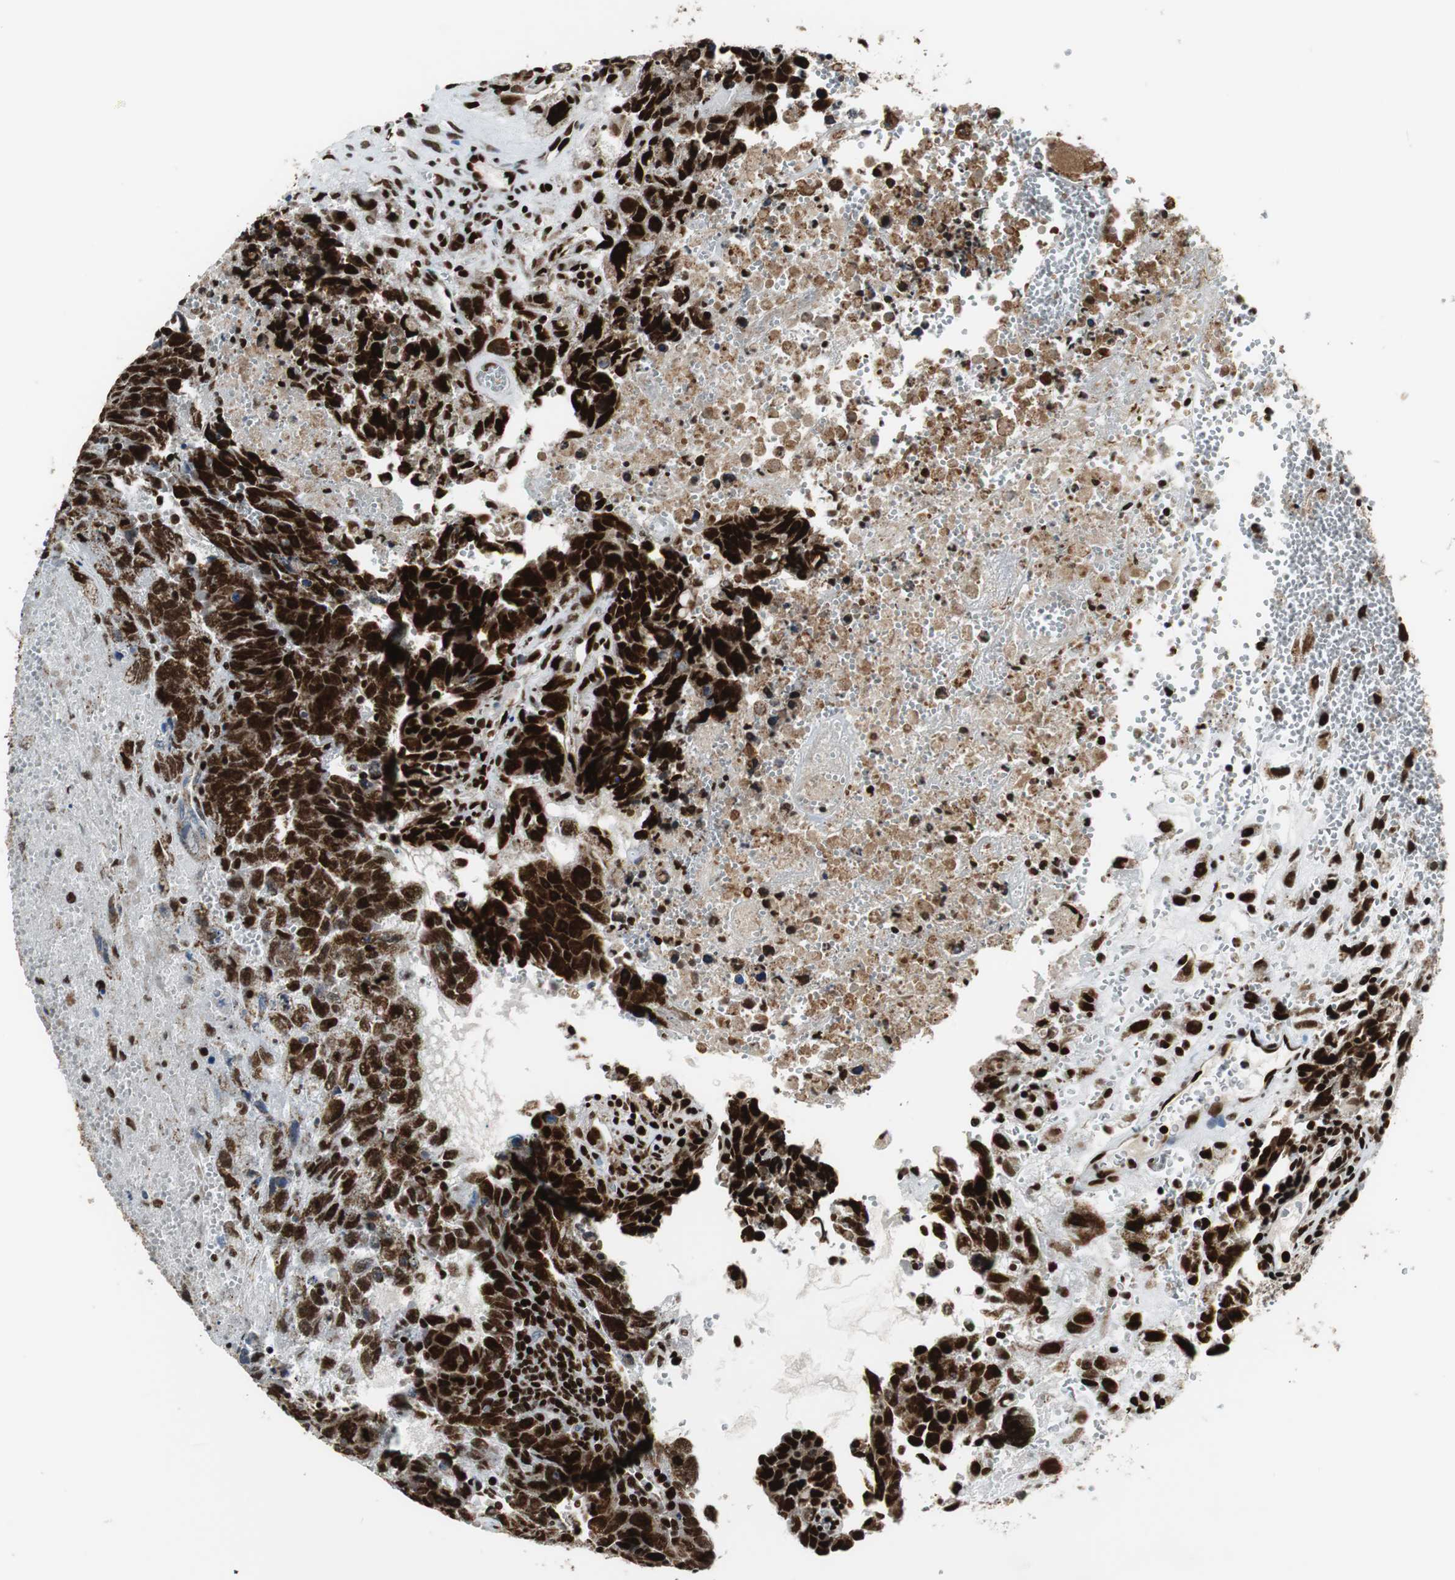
{"staining": {"intensity": "strong", "quantity": ">75%", "location": "cytoplasmic/membranous,nuclear"}, "tissue": "testis cancer", "cell_type": "Tumor cells", "image_type": "cancer", "snomed": [{"axis": "morphology", "description": "Carcinoma, Embryonal, NOS"}, {"axis": "topography", "description": "Testis"}], "caption": "DAB immunohistochemical staining of human testis cancer (embryonal carcinoma) demonstrates strong cytoplasmic/membranous and nuclear protein positivity in approximately >75% of tumor cells.", "gene": "HDAC1", "patient": {"sex": "male", "age": 28}}